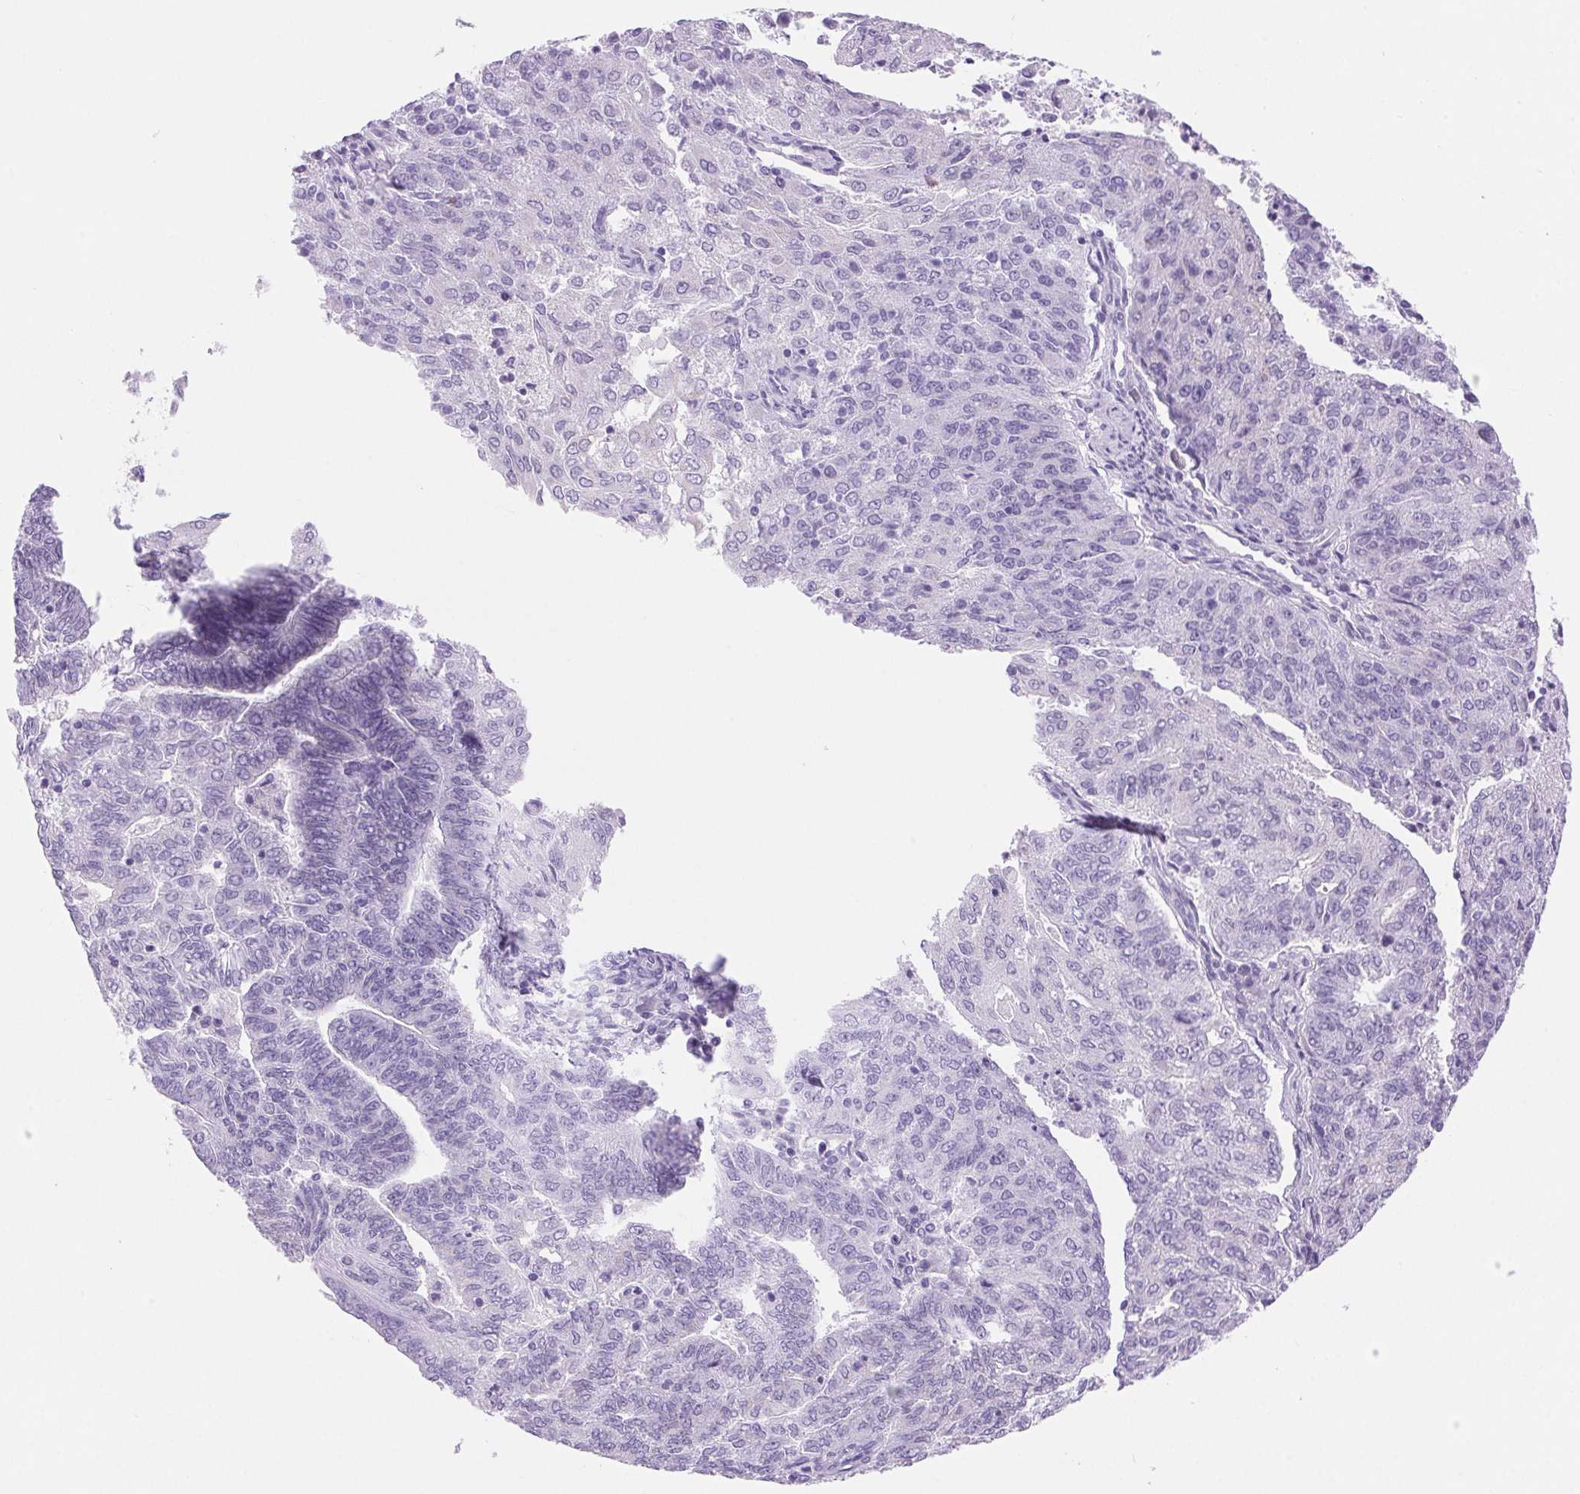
{"staining": {"intensity": "negative", "quantity": "none", "location": "none"}, "tissue": "endometrial cancer", "cell_type": "Tumor cells", "image_type": "cancer", "snomed": [{"axis": "morphology", "description": "Adenocarcinoma, NOS"}, {"axis": "topography", "description": "Endometrium"}], "caption": "This is an immunohistochemistry (IHC) histopathology image of endometrial cancer (adenocarcinoma). There is no staining in tumor cells.", "gene": "SERPINB3", "patient": {"sex": "female", "age": 82}}